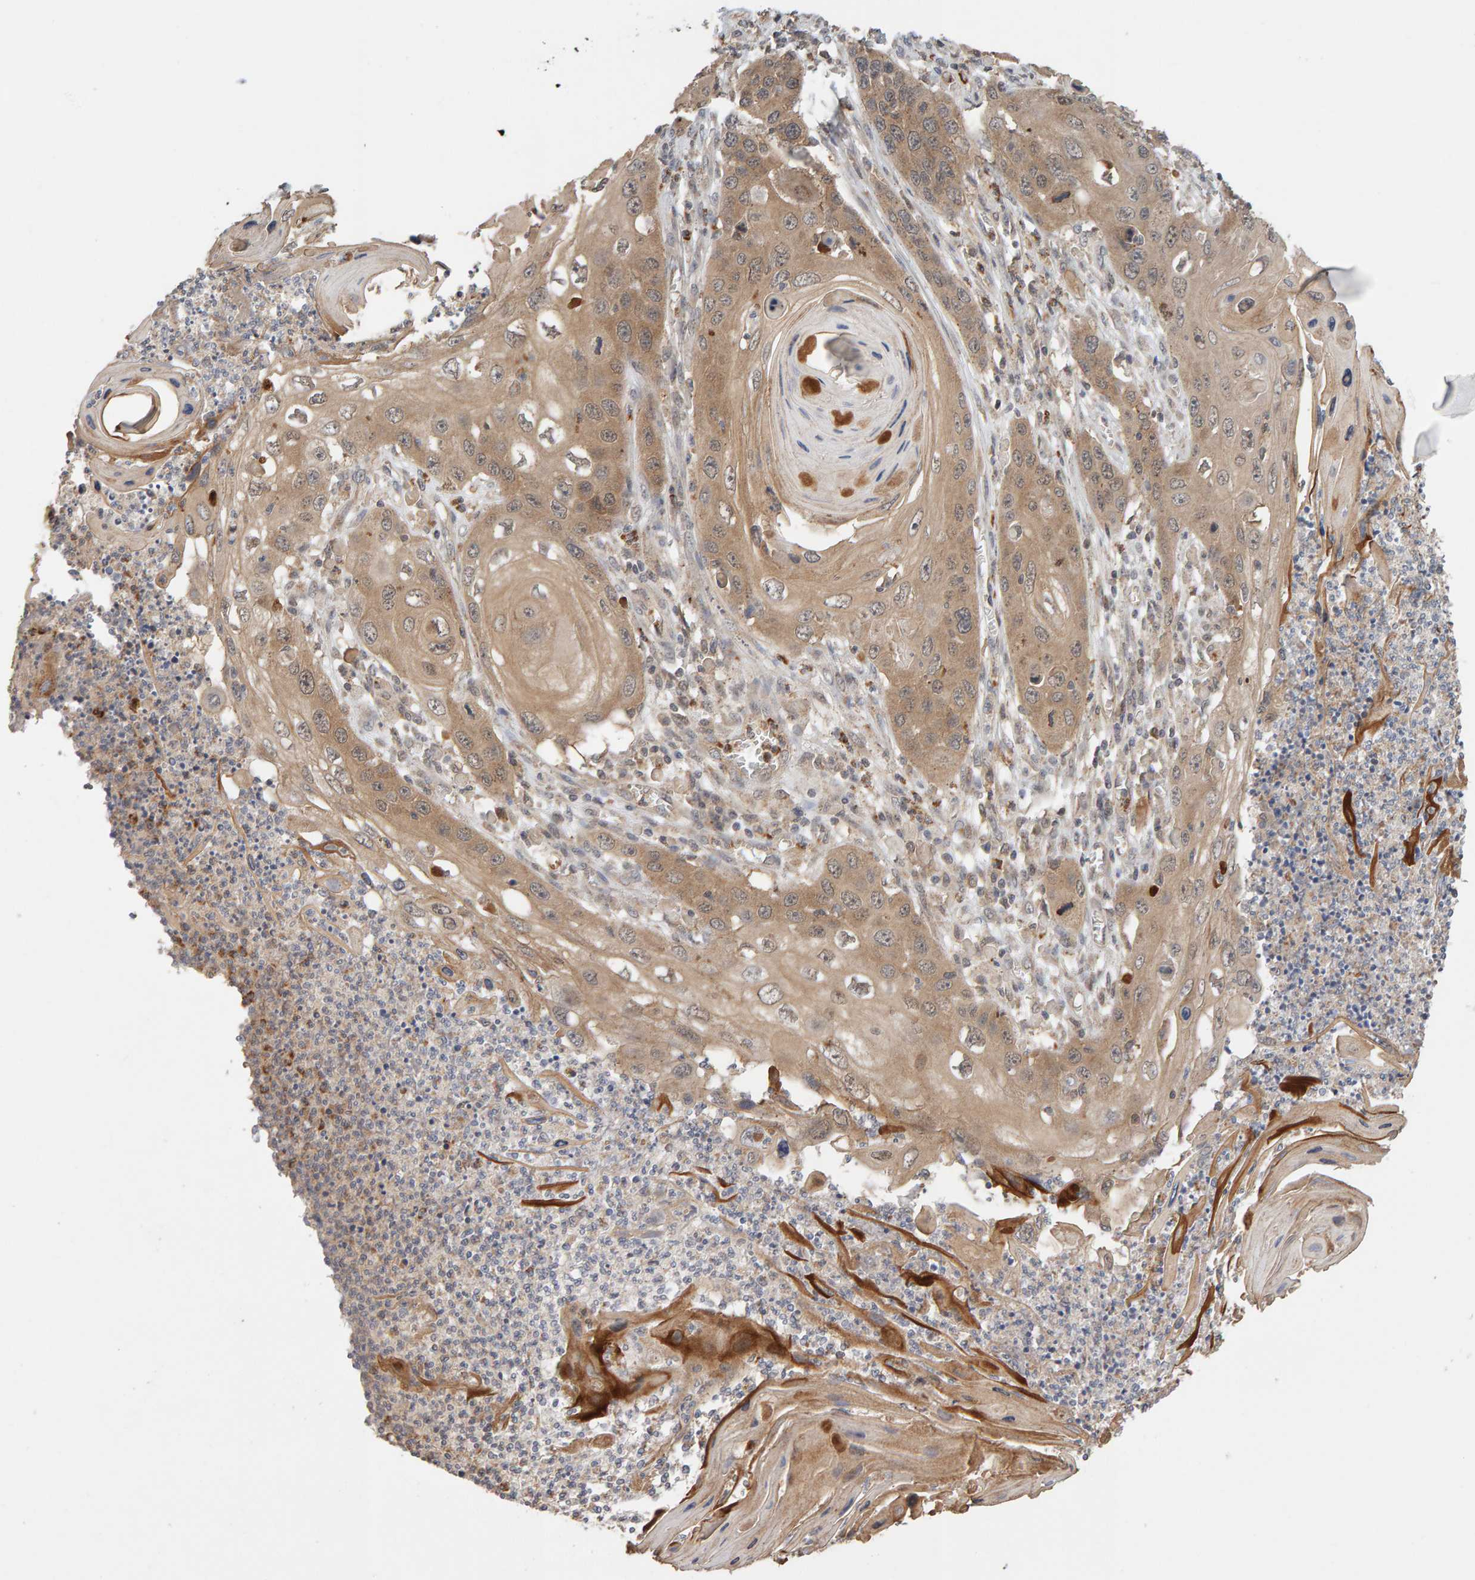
{"staining": {"intensity": "moderate", "quantity": ">75%", "location": "cytoplasmic/membranous"}, "tissue": "skin cancer", "cell_type": "Tumor cells", "image_type": "cancer", "snomed": [{"axis": "morphology", "description": "Squamous cell carcinoma, NOS"}, {"axis": "topography", "description": "Skin"}], "caption": "Brown immunohistochemical staining in human skin cancer (squamous cell carcinoma) reveals moderate cytoplasmic/membranous positivity in about >75% of tumor cells.", "gene": "DNAJC7", "patient": {"sex": "male", "age": 55}}